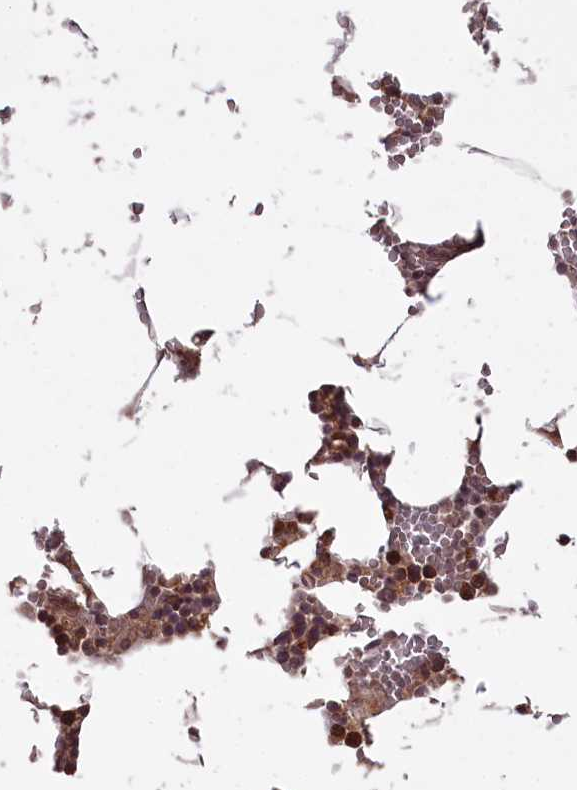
{"staining": {"intensity": "moderate", "quantity": ">75%", "location": "cytoplasmic/membranous,nuclear"}, "tissue": "bone marrow", "cell_type": "Hematopoietic cells", "image_type": "normal", "snomed": [{"axis": "morphology", "description": "Normal tissue, NOS"}, {"axis": "topography", "description": "Bone marrow"}], "caption": "IHC of unremarkable human bone marrow displays medium levels of moderate cytoplasmic/membranous,nuclear staining in approximately >75% of hematopoietic cells.", "gene": "PCBP2", "patient": {"sex": "male", "age": 70}}